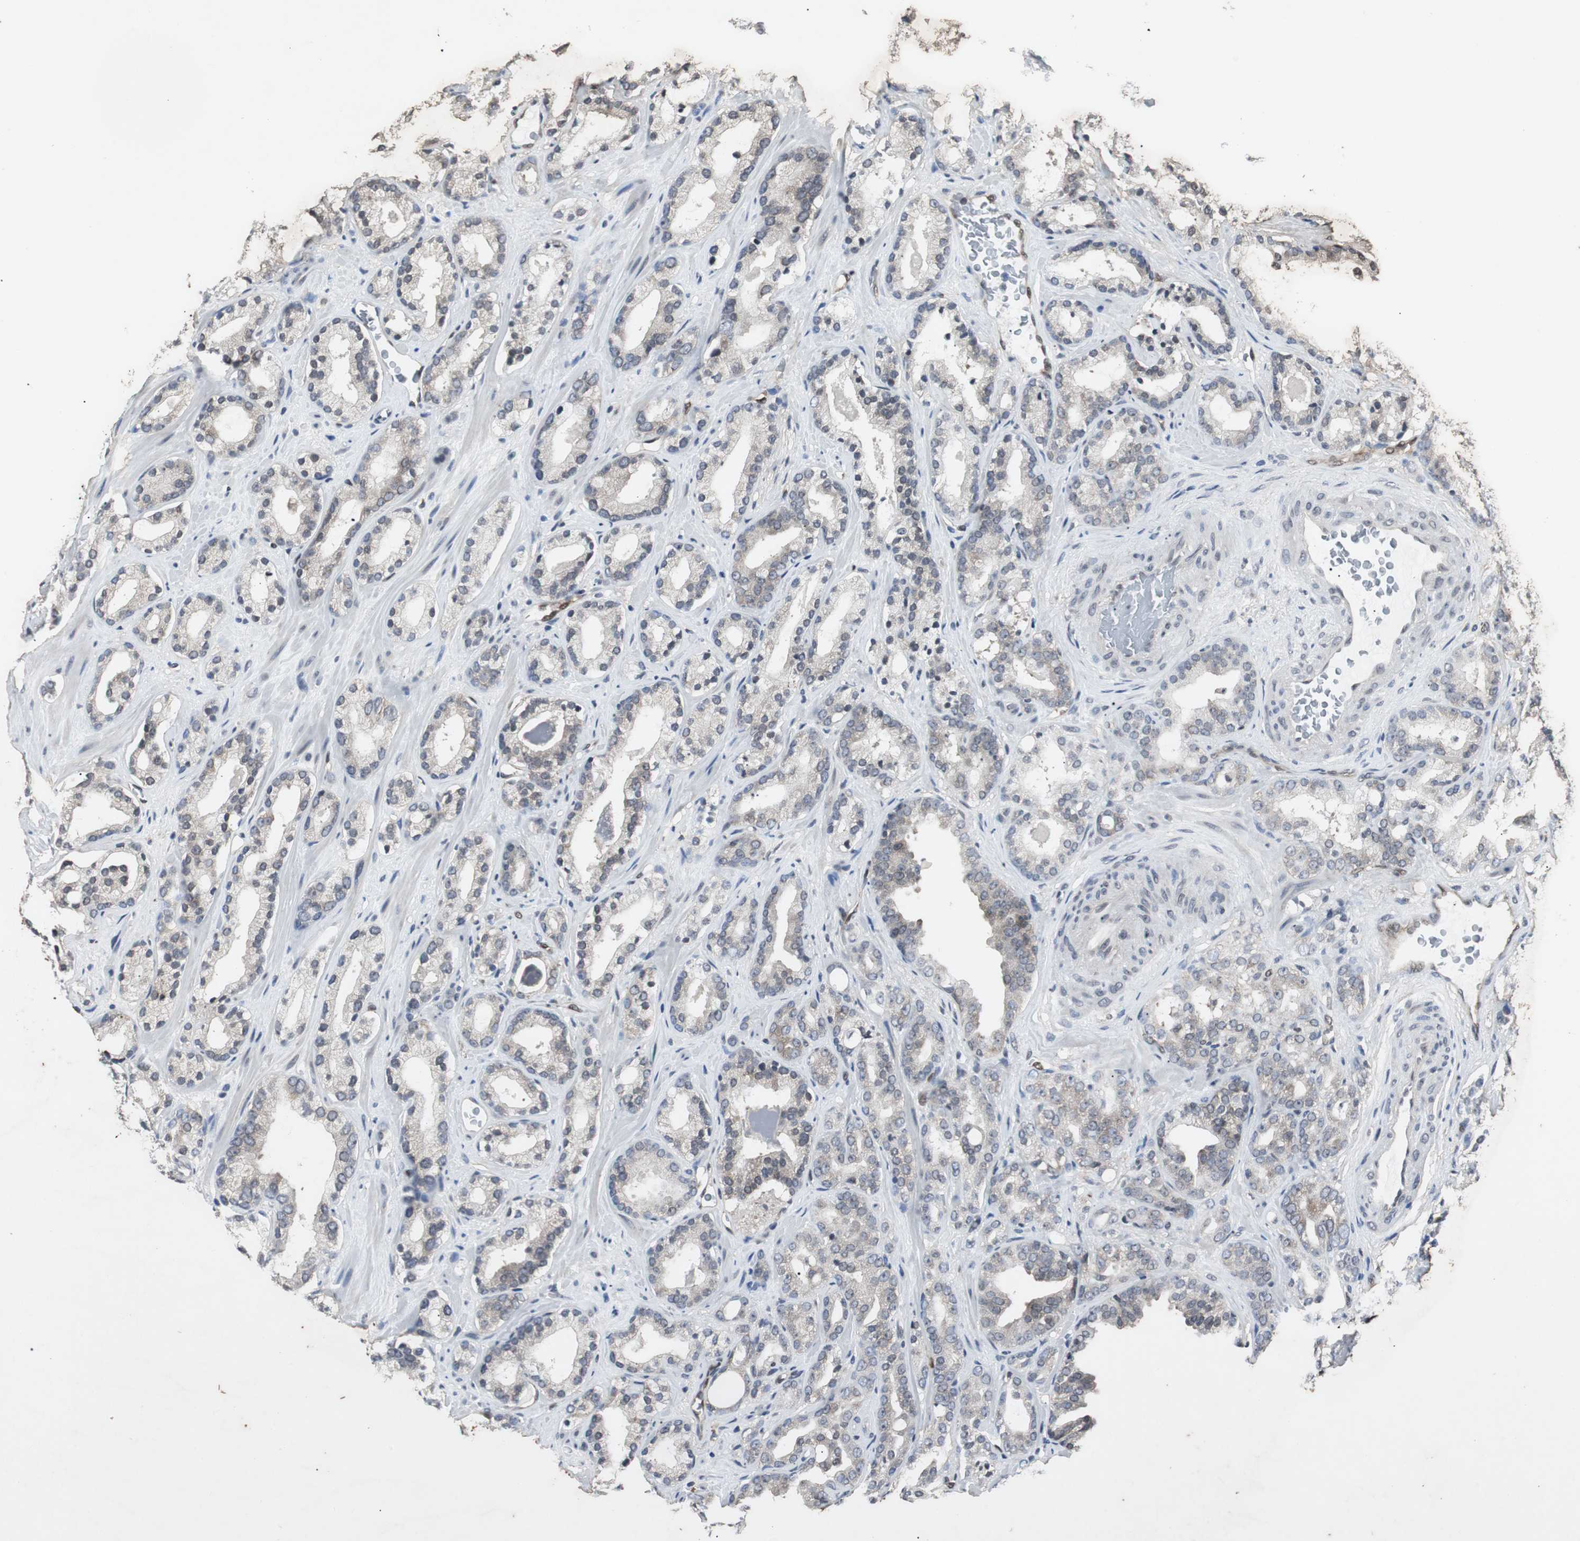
{"staining": {"intensity": "weak", "quantity": "<25%", "location": "cytoplasmic/membranous"}, "tissue": "prostate cancer", "cell_type": "Tumor cells", "image_type": "cancer", "snomed": [{"axis": "morphology", "description": "Adenocarcinoma, Low grade"}, {"axis": "topography", "description": "Prostate"}], "caption": "DAB immunohistochemical staining of human adenocarcinoma (low-grade) (prostate) shows no significant expression in tumor cells.", "gene": "SMAD1", "patient": {"sex": "male", "age": 63}}